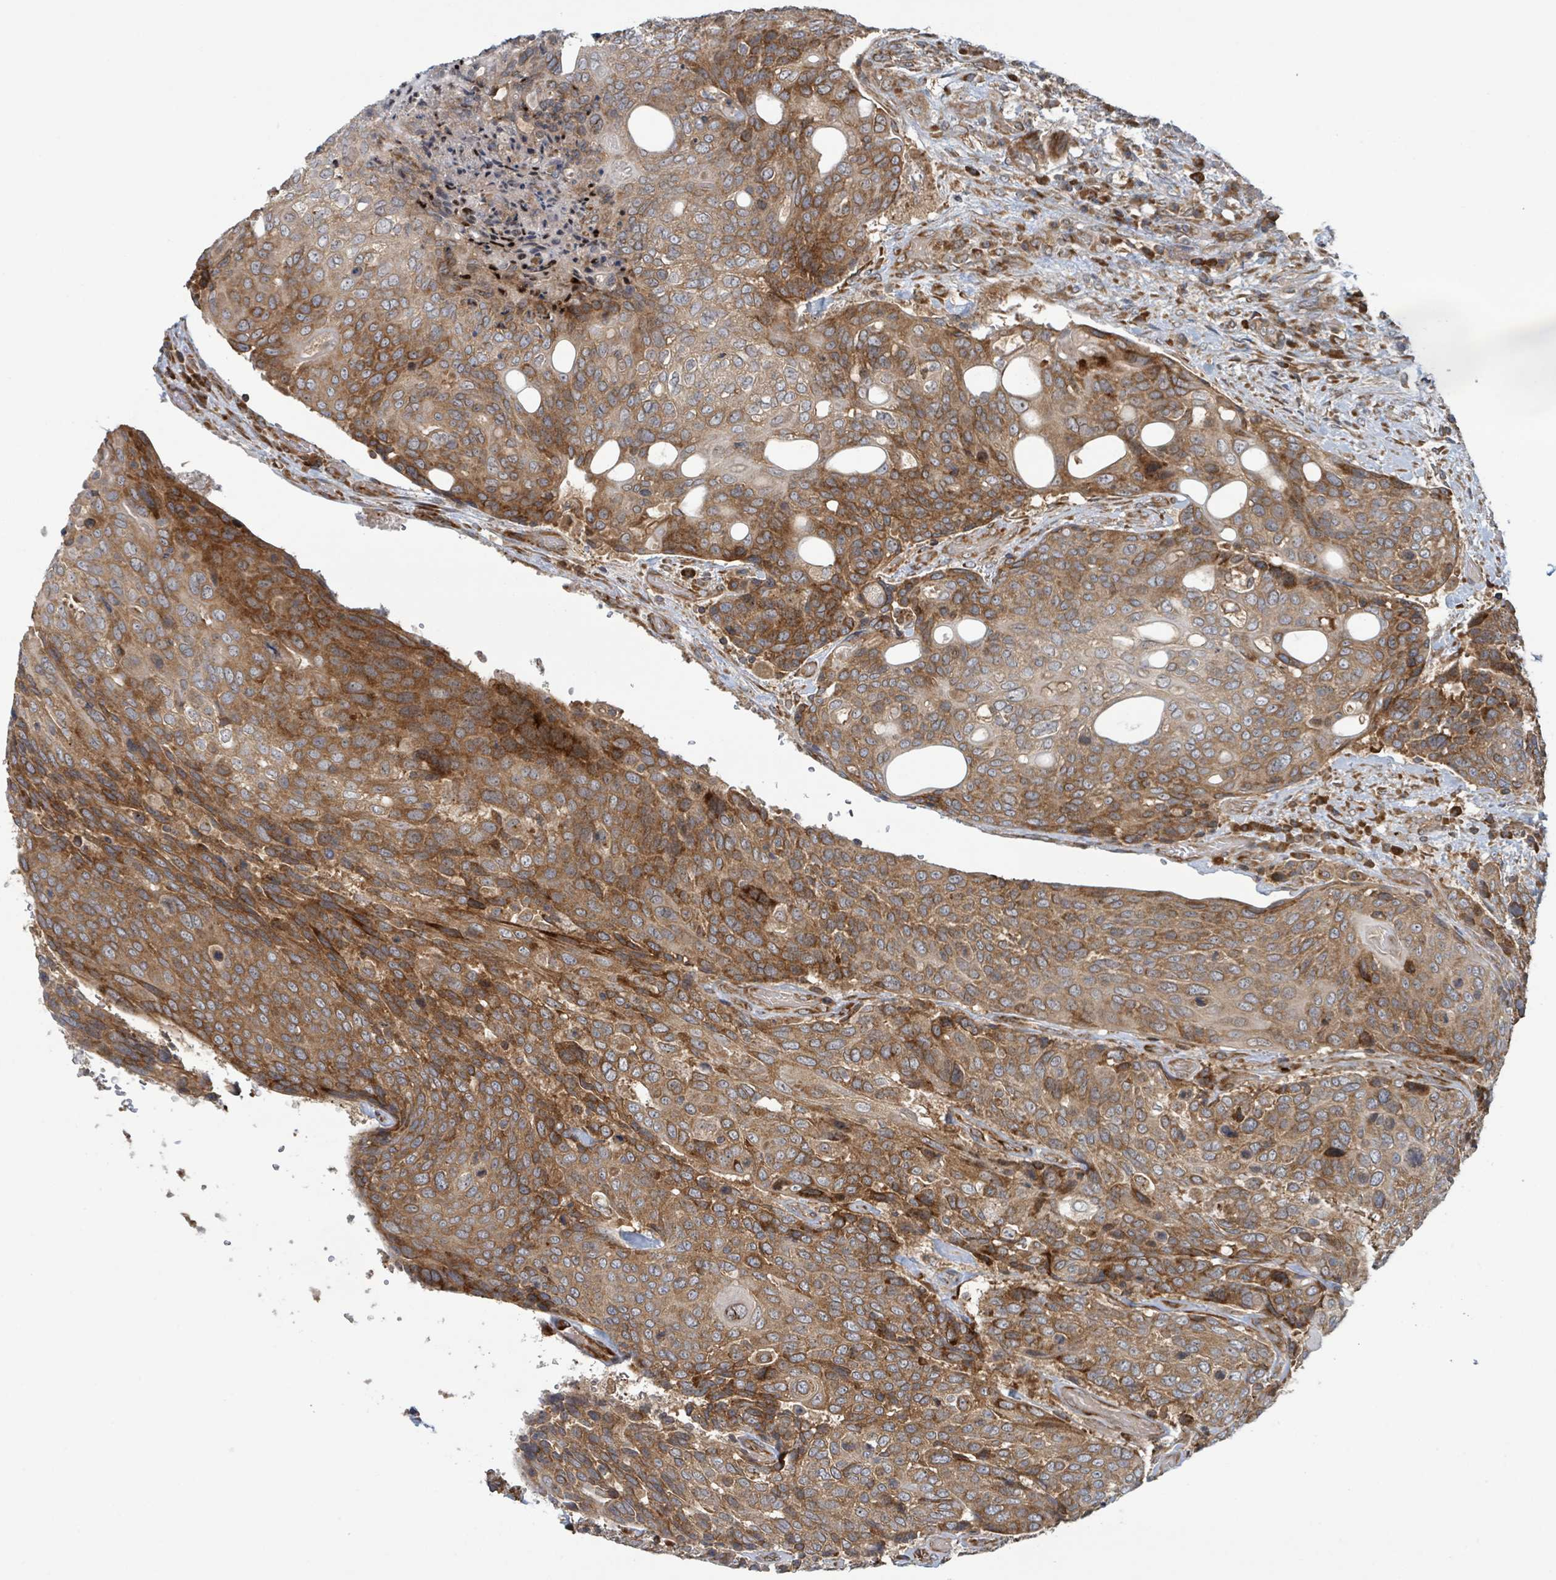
{"staining": {"intensity": "moderate", "quantity": ">75%", "location": "cytoplasmic/membranous"}, "tissue": "urothelial cancer", "cell_type": "Tumor cells", "image_type": "cancer", "snomed": [{"axis": "morphology", "description": "Urothelial carcinoma, High grade"}, {"axis": "topography", "description": "Urinary bladder"}], "caption": "This micrograph reveals immunohistochemistry (IHC) staining of high-grade urothelial carcinoma, with medium moderate cytoplasmic/membranous staining in approximately >75% of tumor cells.", "gene": "OR51E1", "patient": {"sex": "female", "age": 70}}